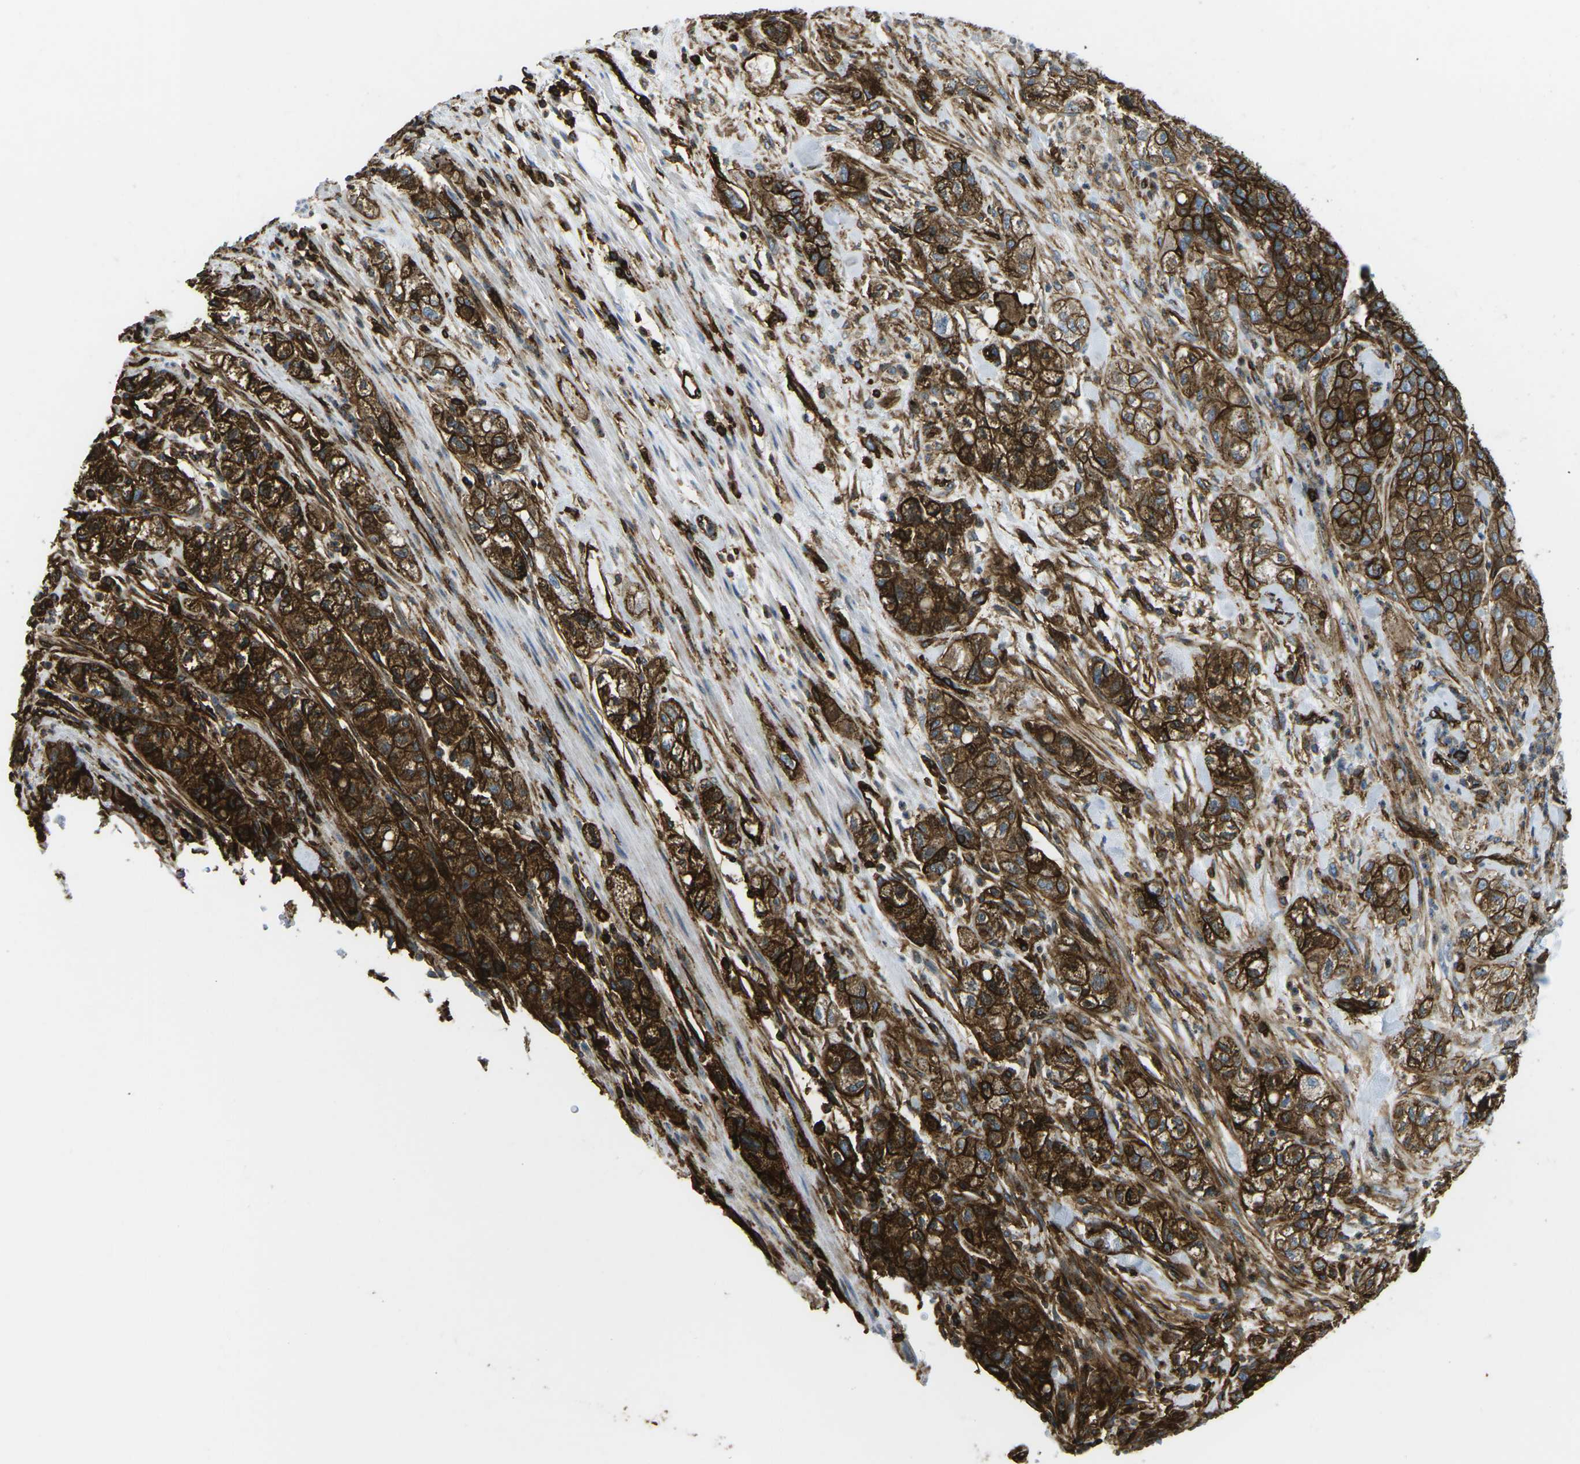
{"staining": {"intensity": "strong", "quantity": ">75%", "location": "cytoplasmic/membranous"}, "tissue": "pancreatic cancer", "cell_type": "Tumor cells", "image_type": "cancer", "snomed": [{"axis": "morphology", "description": "Adenocarcinoma, NOS"}, {"axis": "topography", "description": "Pancreas"}], "caption": "Adenocarcinoma (pancreatic) stained with DAB immunohistochemistry displays high levels of strong cytoplasmic/membranous positivity in about >75% of tumor cells.", "gene": "HLA-B", "patient": {"sex": "female", "age": 78}}